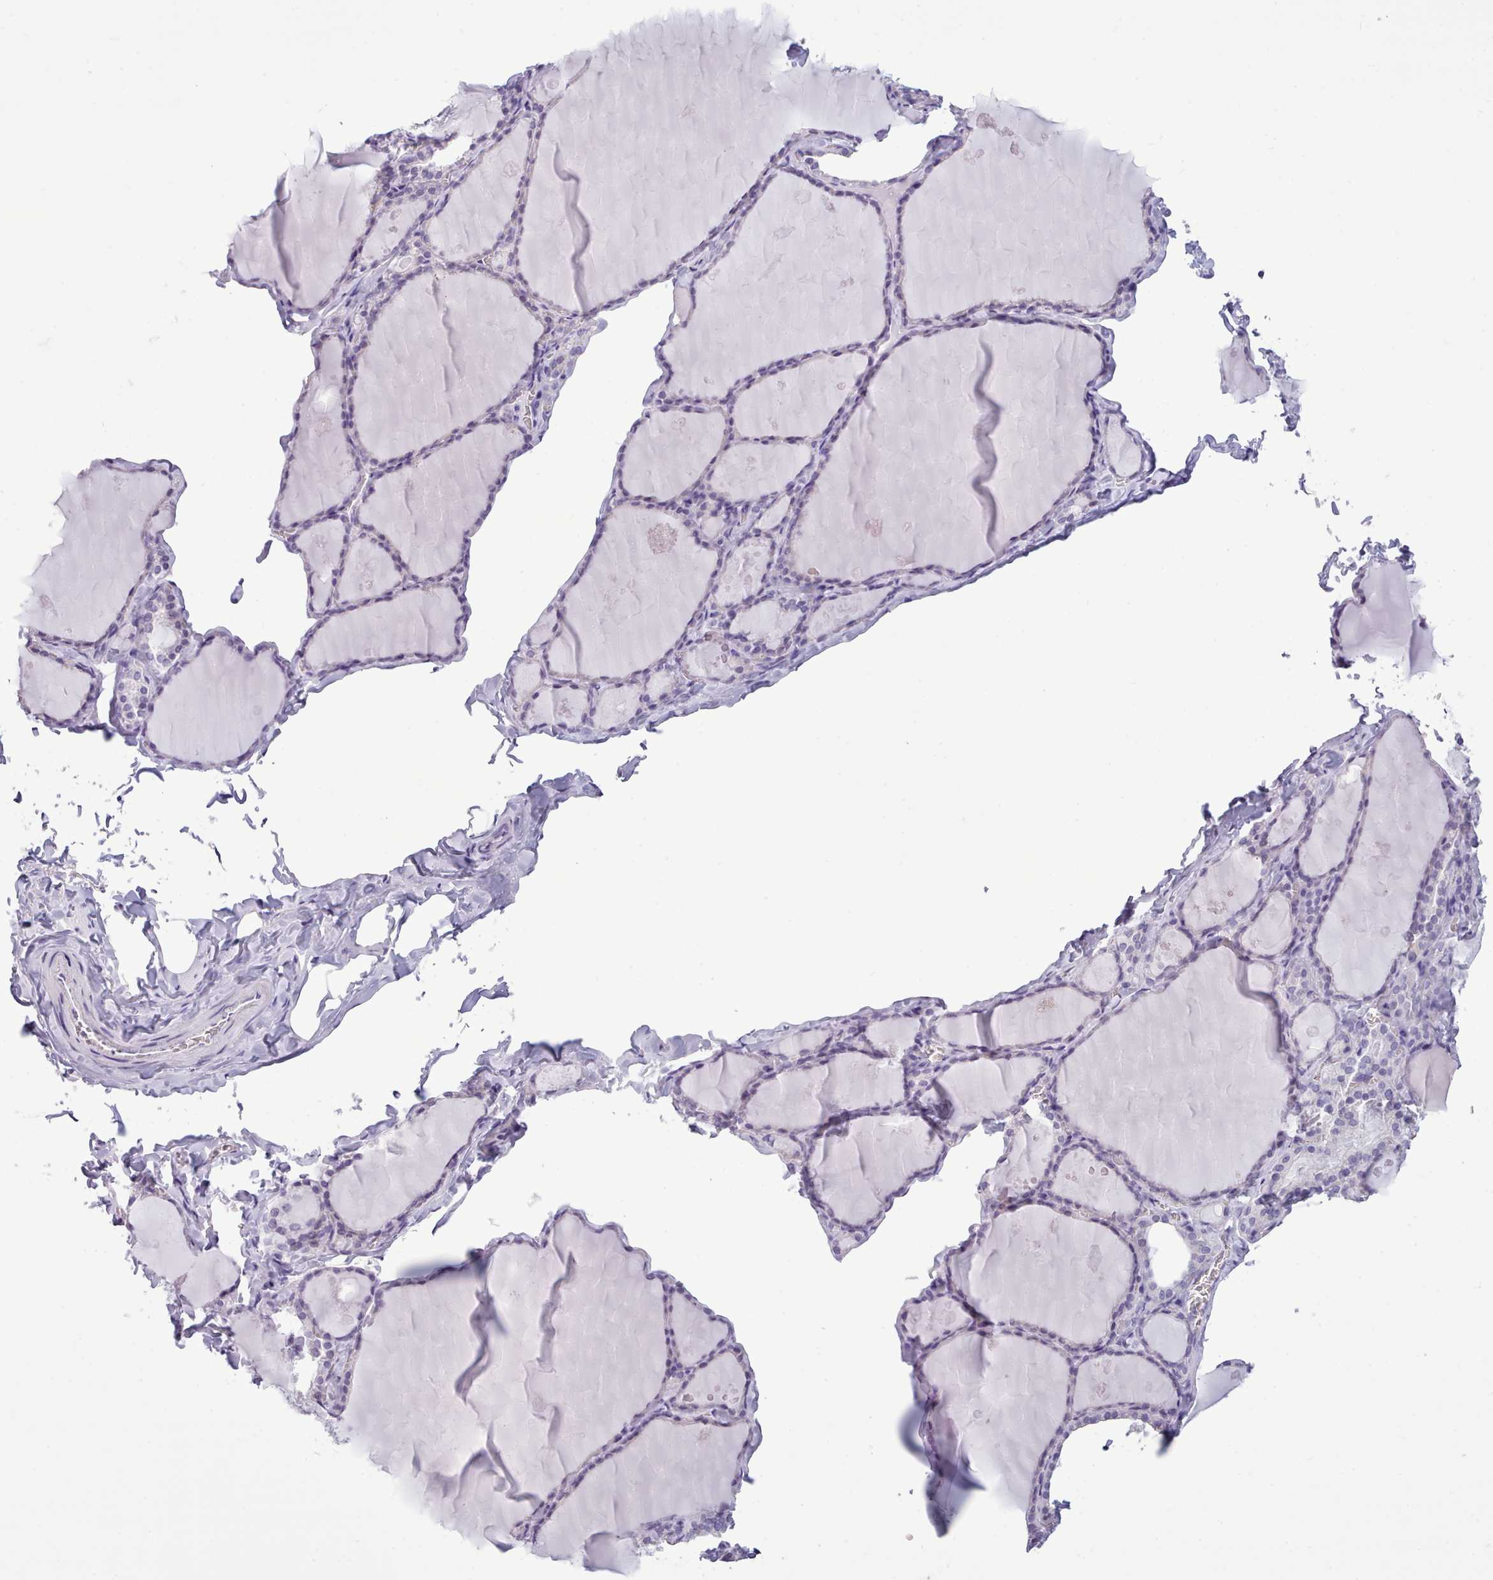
{"staining": {"intensity": "weak", "quantity": "<25%", "location": "cytoplasmic/membranous"}, "tissue": "thyroid gland", "cell_type": "Glandular cells", "image_type": "normal", "snomed": [{"axis": "morphology", "description": "Normal tissue, NOS"}, {"axis": "topography", "description": "Thyroid gland"}], "caption": "A photomicrograph of thyroid gland stained for a protein demonstrates no brown staining in glandular cells.", "gene": "FBXO48", "patient": {"sex": "male", "age": 56}}